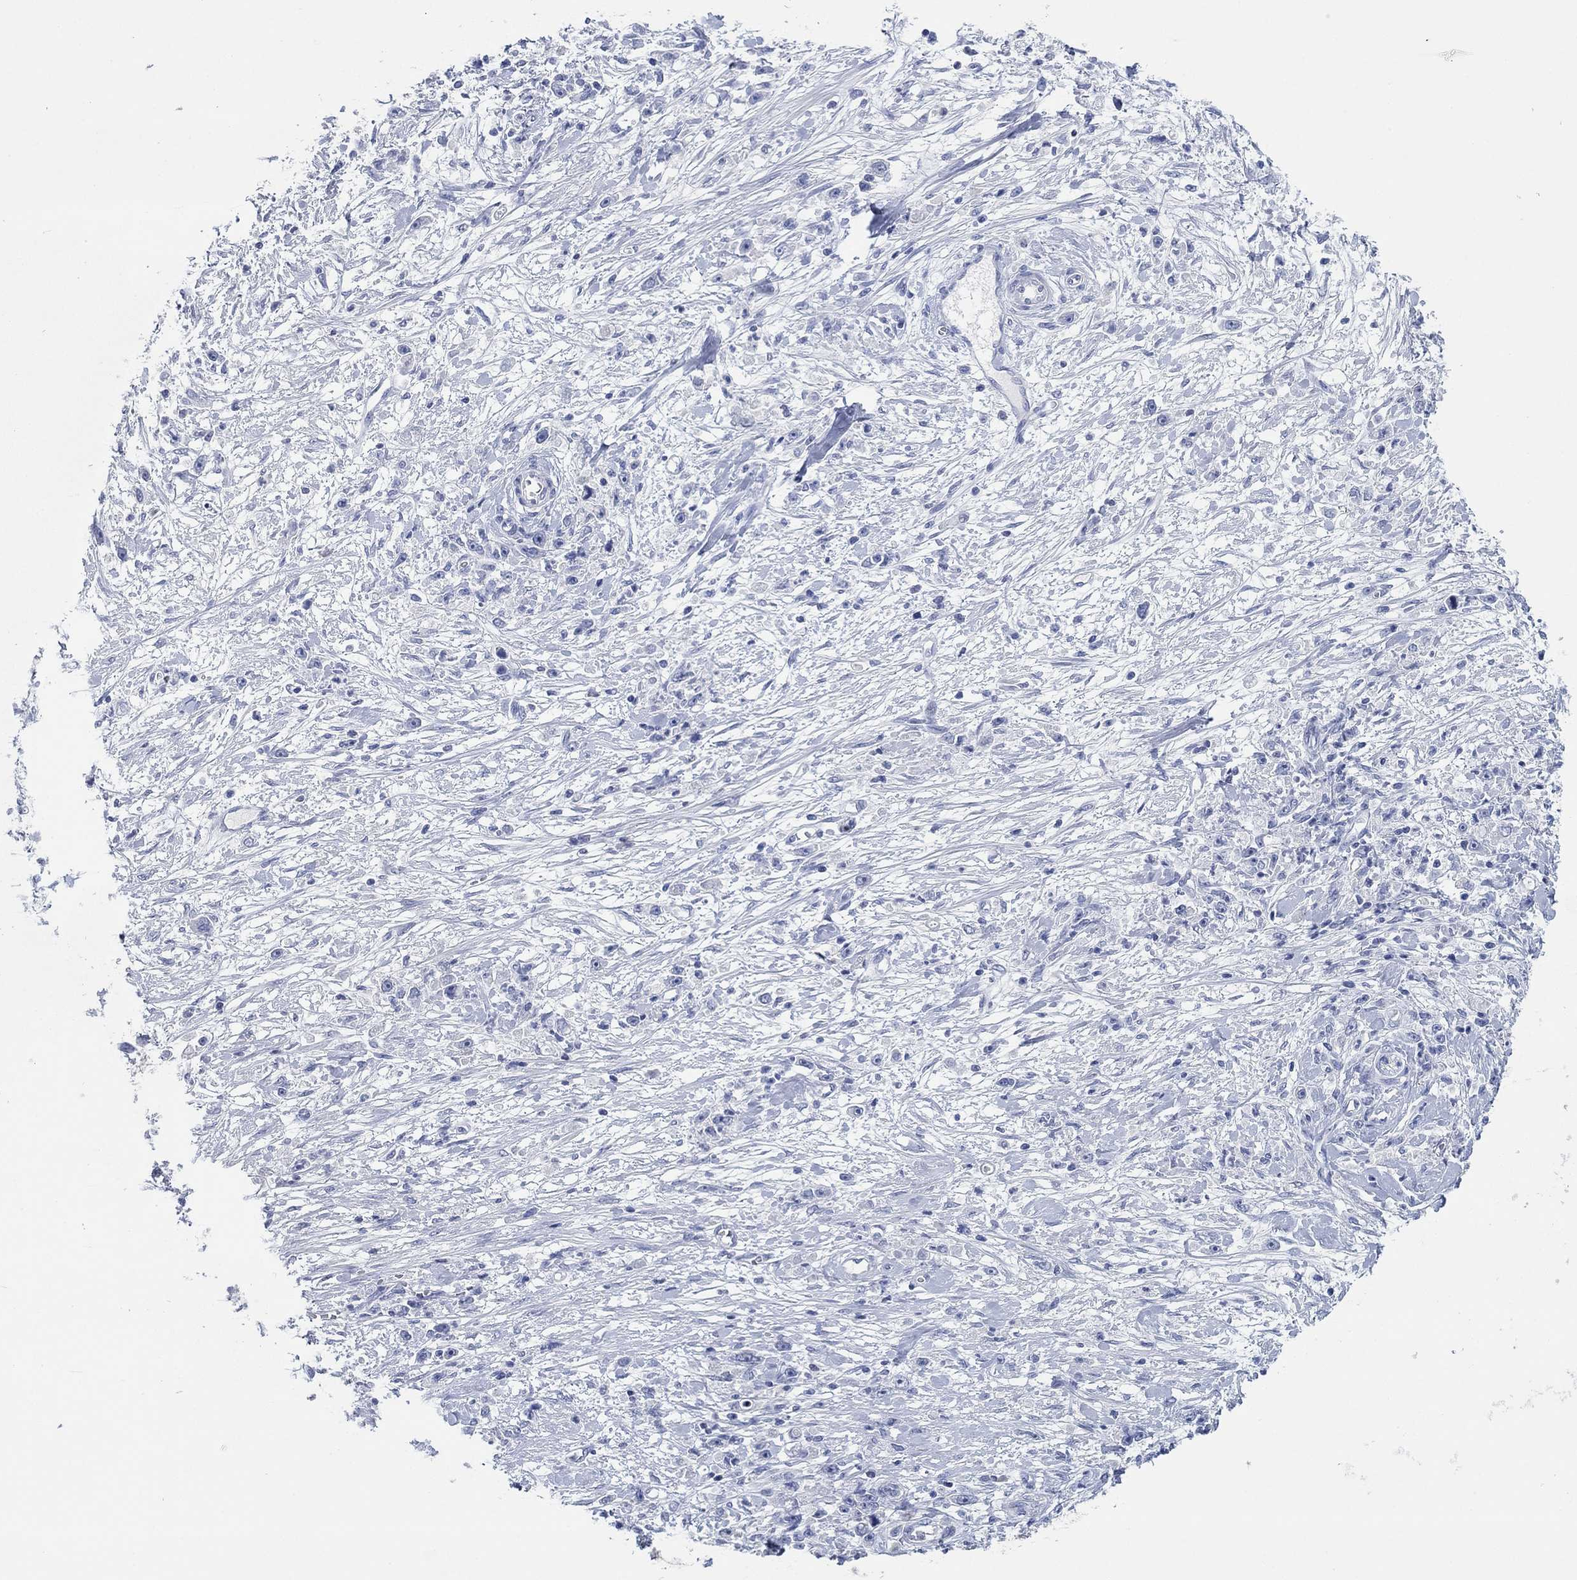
{"staining": {"intensity": "negative", "quantity": "none", "location": "none"}, "tissue": "stomach cancer", "cell_type": "Tumor cells", "image_type": "cancer", "snomed": [{"axis": "morphology", "description": "Adenocarcinoma, NOS"}, {"axis": "topography", "description": "Stomach"}], "caption": "Stomach adenocarcinoma stained for a protein using IHC shows no expression tumor cells.", "gene": "POU5F1", "patient": {"sex": "female", "age": 59}}